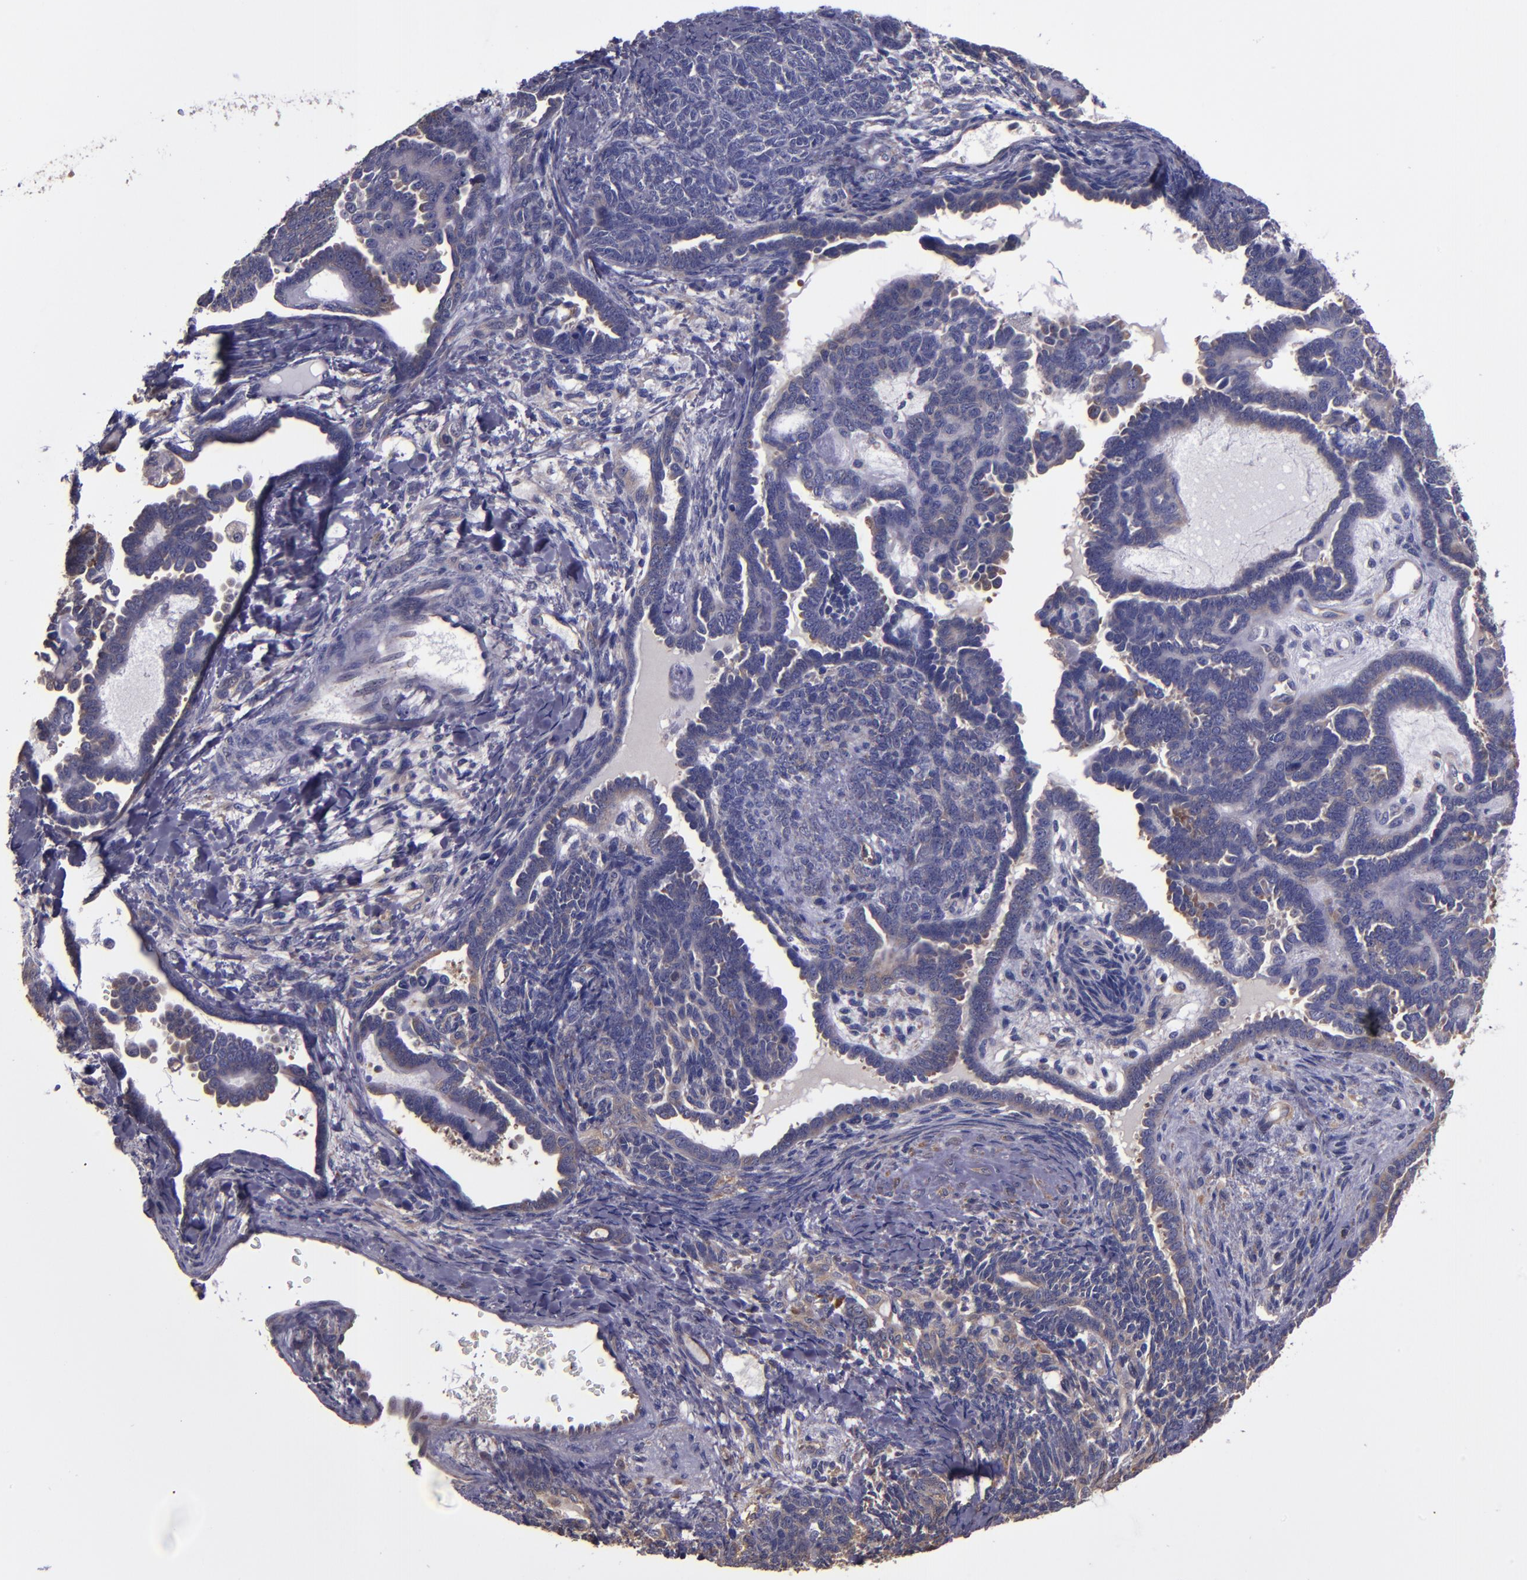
{"staining": {"intensity": "weak", "quantity": "25%-75%", "location": "cytoplasmic/membranous"}, "tissue": "endometrial cancer", "cell_type": "Tumor cells", "image_type": "cancer", "snomed": [{"axis": "morphology", "description": "Neoplasm, malignant, NOS"}, {"axis": "topography", "description": "Endometrium"}], "caption": "Immunohistochemistry (DAB) staining of human endometrial cancer (malignant neoplasm) demonstrates weak cytoplasmic/membranous protein staining in about 25%-75% of tumor cells. (DAB (3,3'-diaminobenzidine) = brown stain, brightfield microscopy at high magnification).", "gene": "CARS1", "patient": {"sex": "female", "age": 74}}